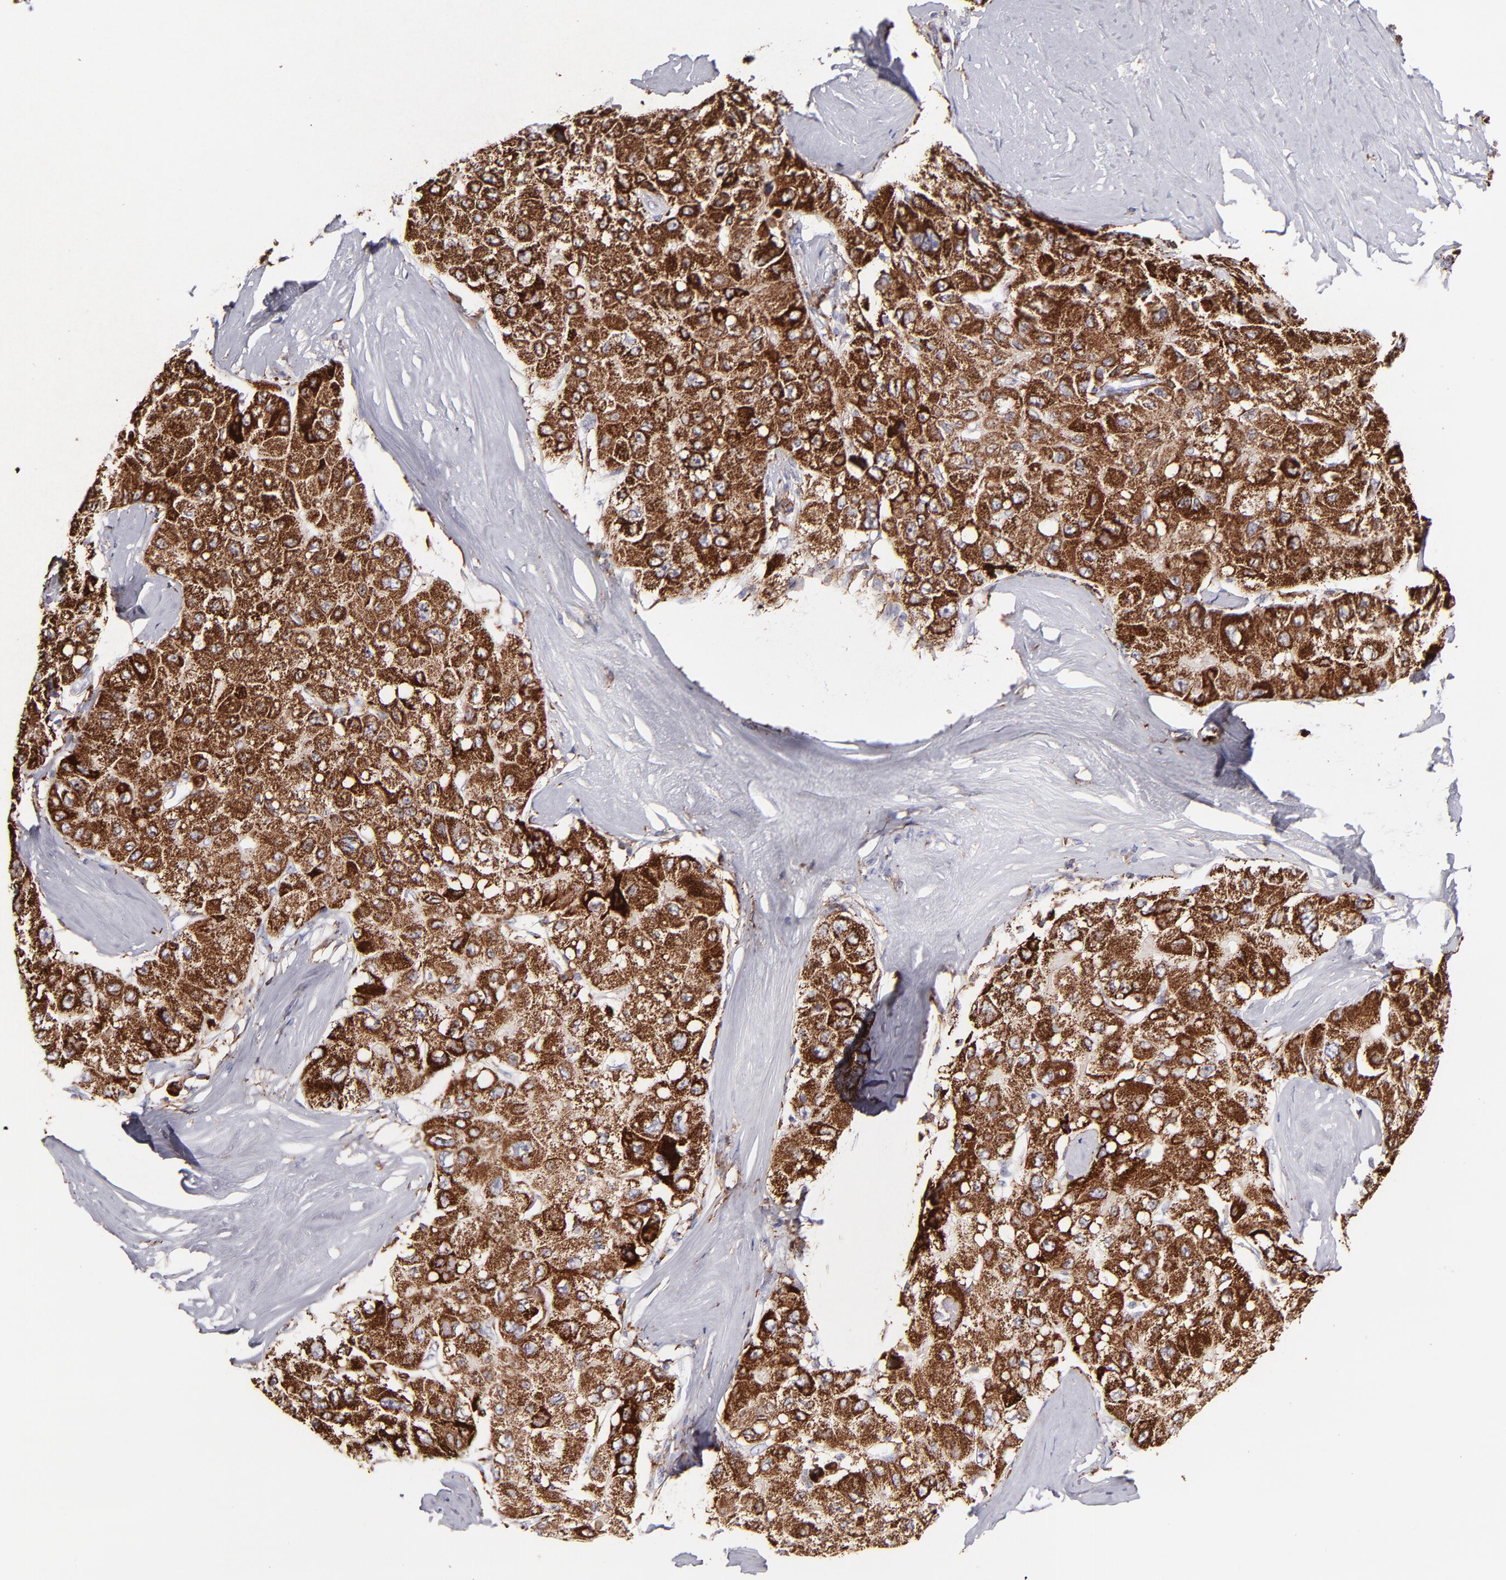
{"staining": {"intensity": "strong", "quantity": ">75%", "location": "cytoplasmic/membranous"}, "tissue": "liver cancer", "cell_type": "Tumor cells", "image_type": "cancer", "snomed": [{"axis": "morphology", "description": "Carcinoma, Hepatocellular, NOS"}, {"axis": "topography", "description": "Liver"}], "caption": "DAB (3,3'-diaminobenzidine) immunohistochemical staining of liver hepatocellular carcinoma shows strong cytoplasmic/membranous protein positivity in about >75% of tumor cells.", "gene": "GLDC", "patient": {"sex": "male", "age": 80}}